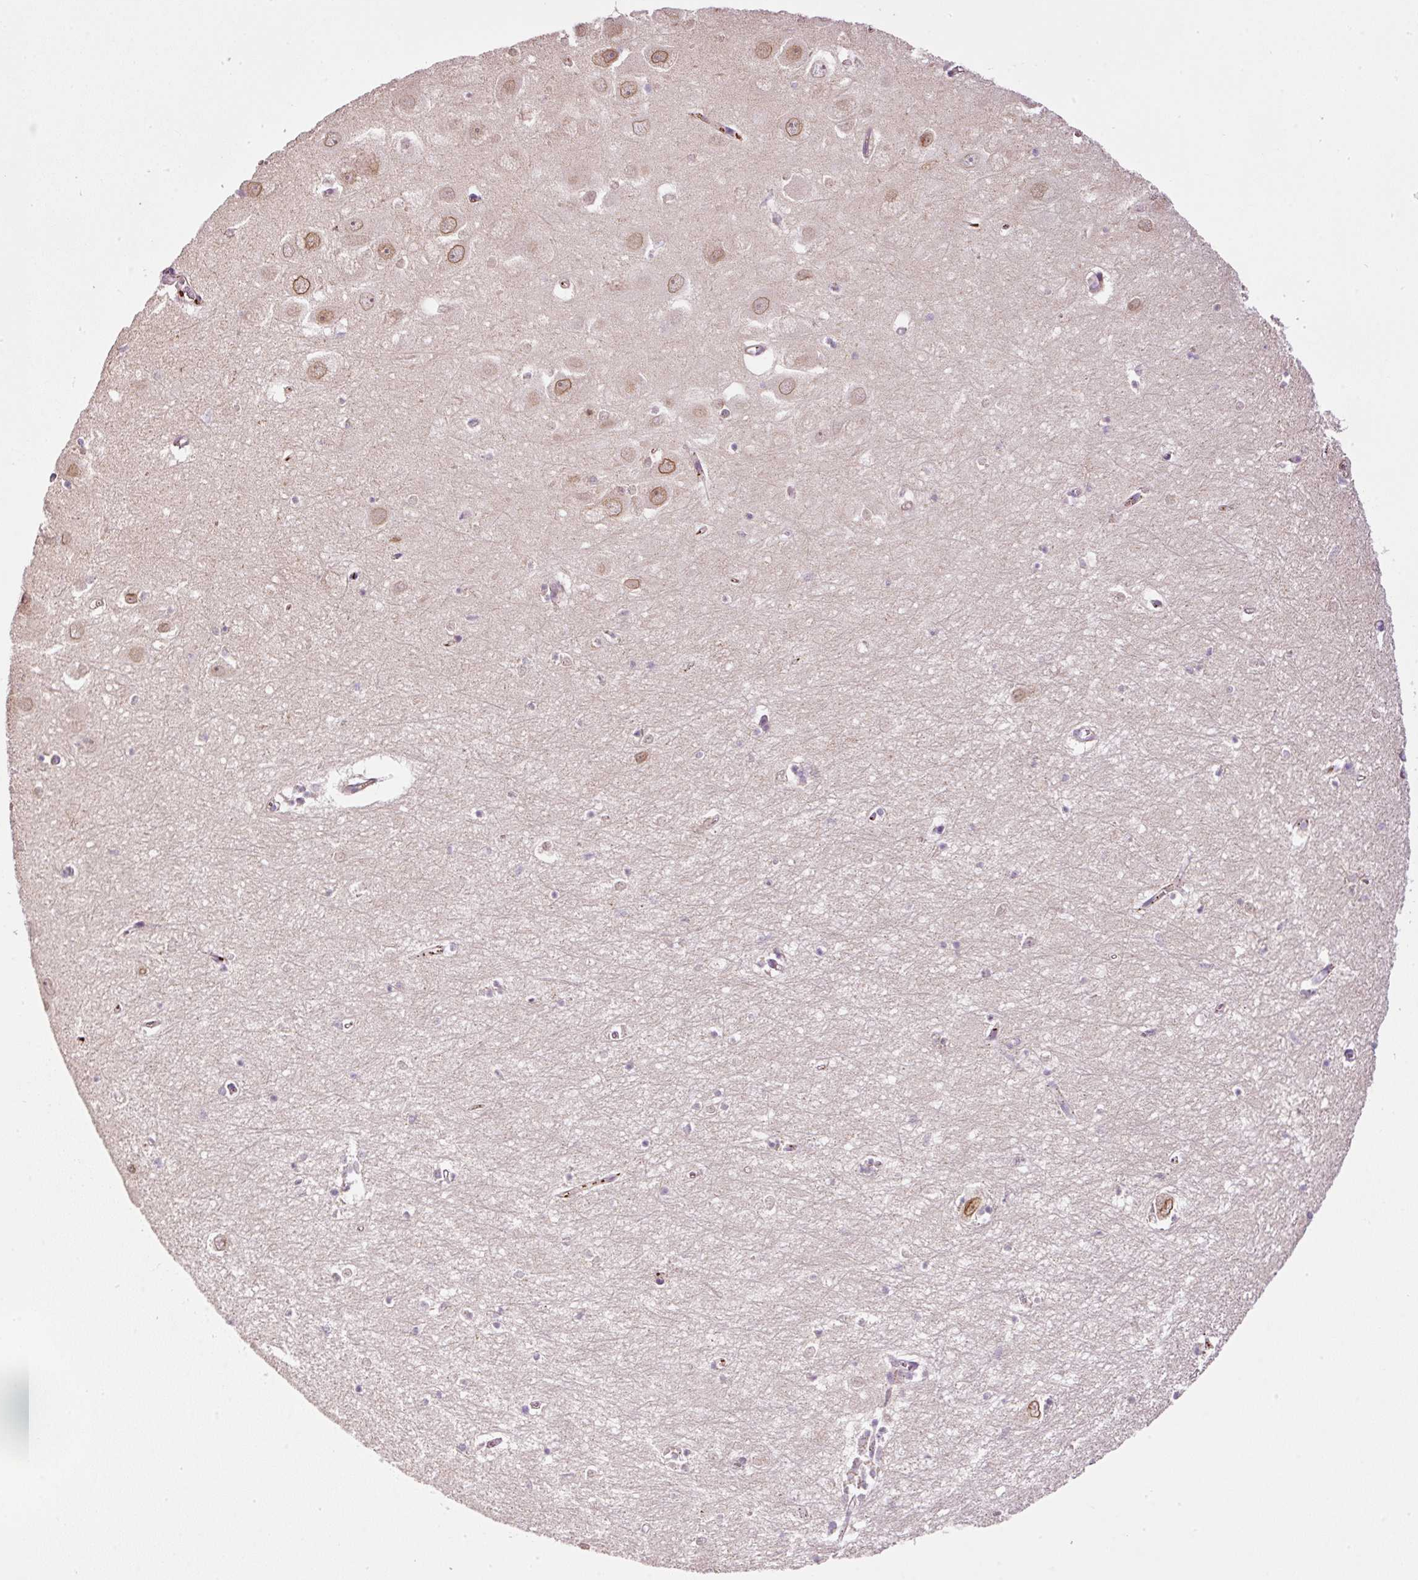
{"staining": {"intensity": "negative", "quantity": "none", "location": "none"}, "tissue": "hippocampus", "cell_type": "Glial cells", "image_type": "normal", "snomed": [{"axis": "morphology", "description": "Normal tissue, NOS"}, {"axis": "topography", "description": "Hippocampus"}], "caption": "The image displays no staining of glial cells in normal hippocampus. Nuclei are stained in blue.", "gene": "KPNA5", "patient": {"sex": "female", "age": 64}}